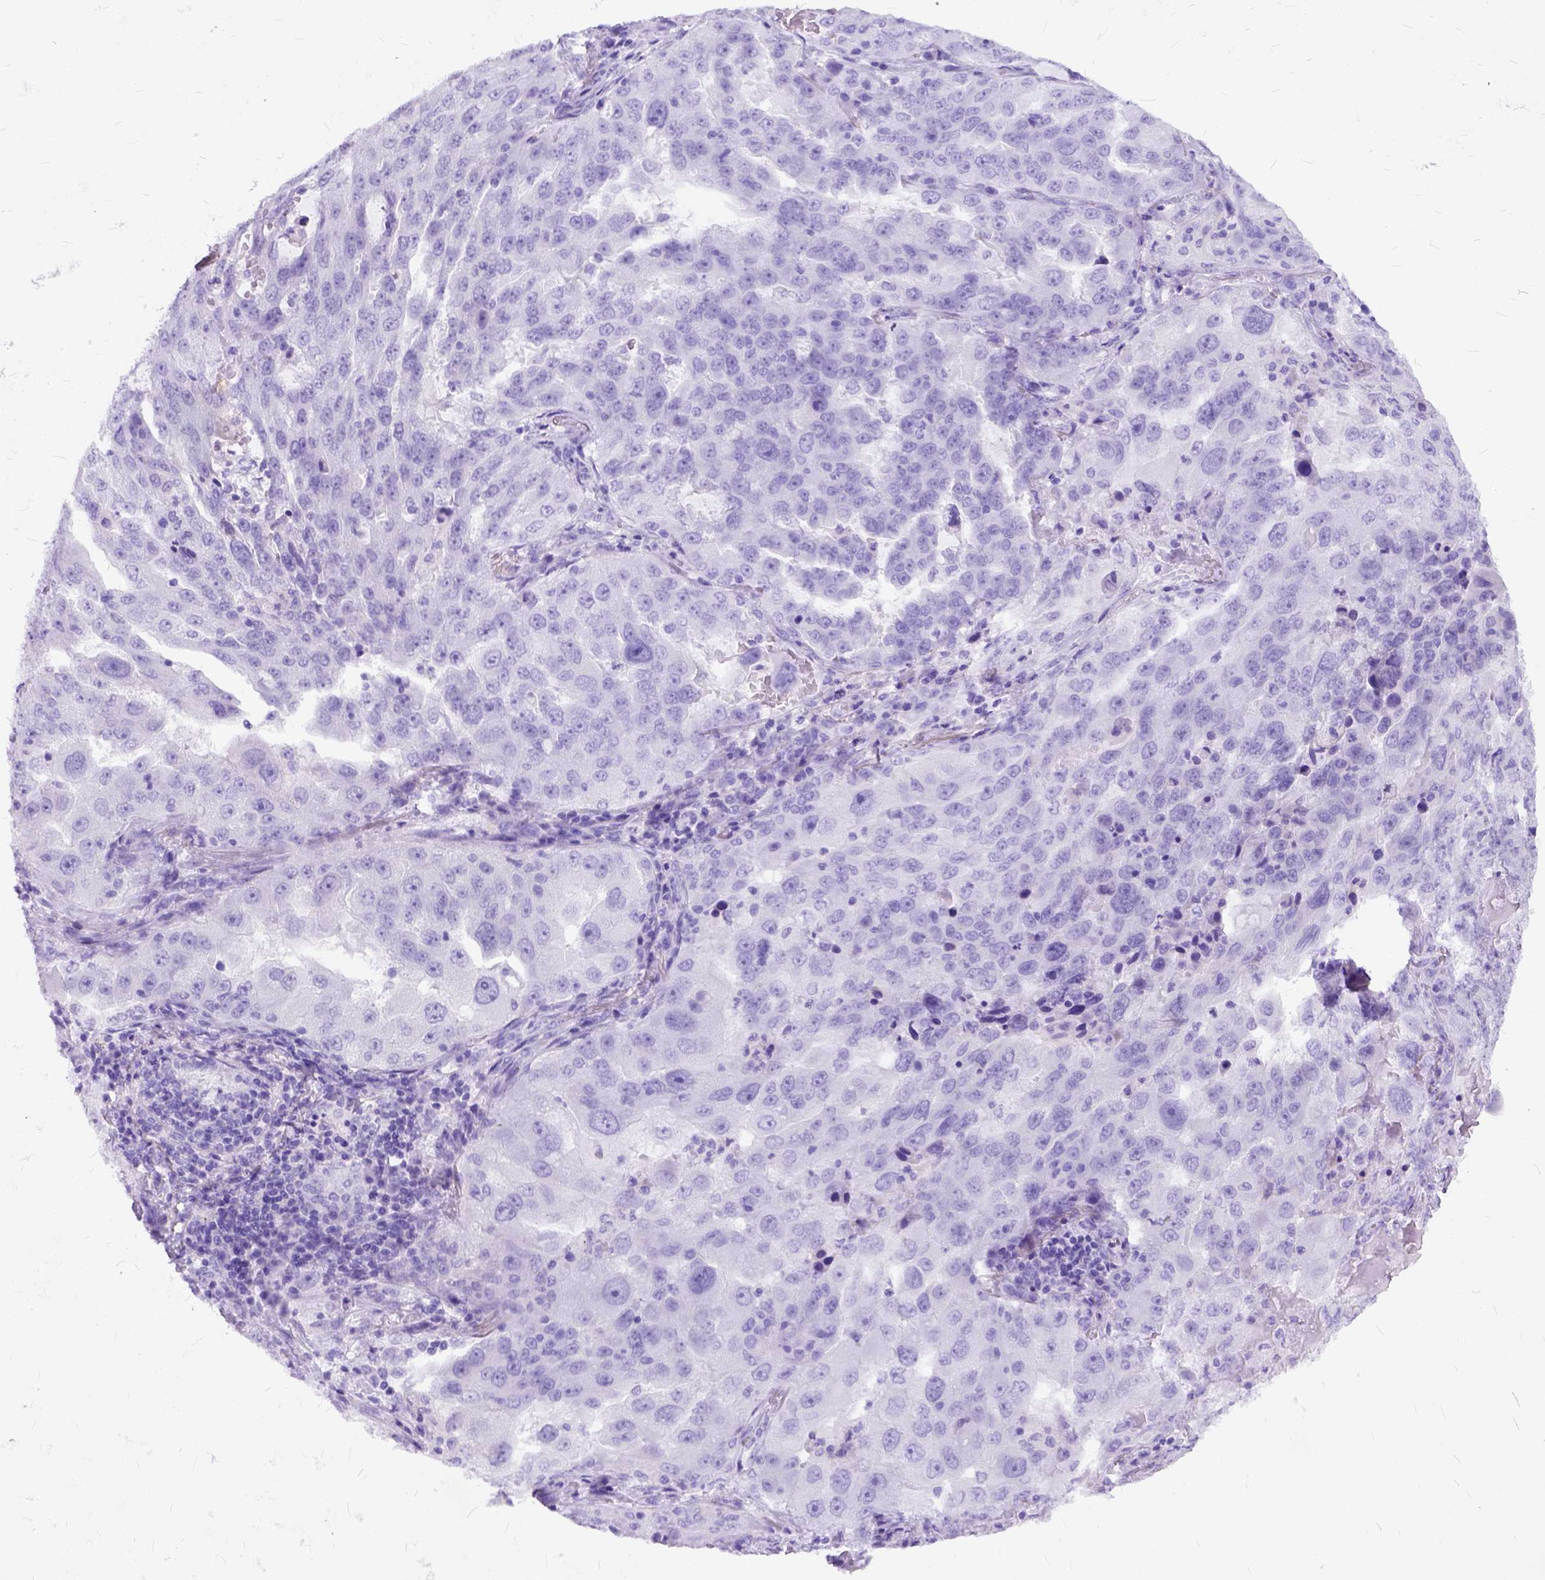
{"staining": {"intensity": "negative", "quantity": "none", "location": "none"}, "tissue": "lung cancer", "cell_type": "Tumor cells", "image_type": "cancer", "snomed": [{"axis": "morphology", "description": "Adenocarcinoma, NOS"}, {"axis": "topography", "description": "Lung"}], "caption": "Tumor cells are negative for protein expression in human adenocarcinoma (lung).", "gene": "C1QTNF3", "patient": {"sex": "female", "age": 61}}